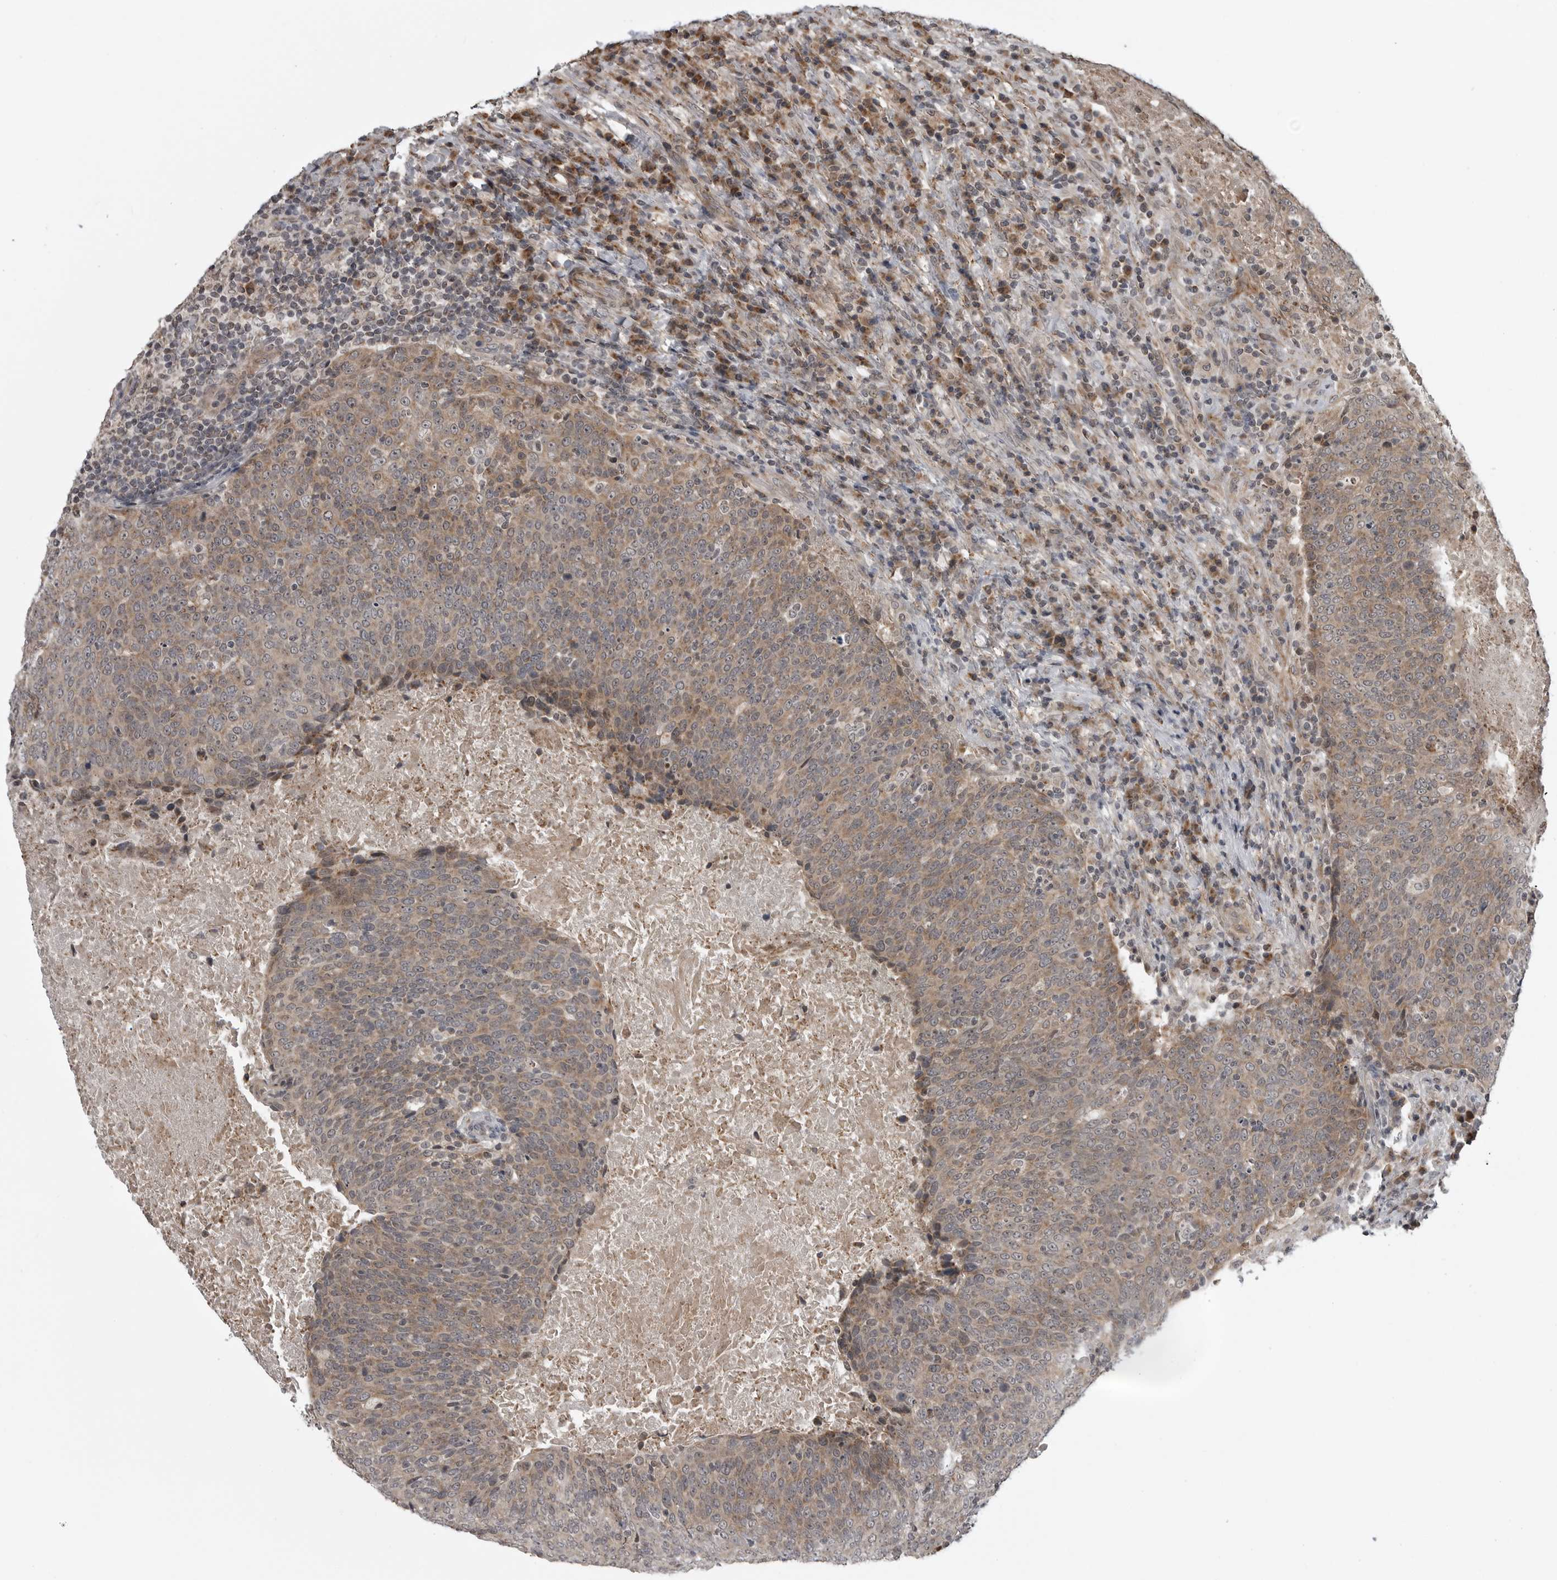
{"staining": {"intensity": "moderate", "quantity": ">75%", "location": "cytoplasmic/membranous"}, "tissue": "head and neck cancer", "cell_type": "Tumor cells", "image_type": "cancer", "snomed": [{"axis": "morphology", "description": "Squamous cell carcinoma, NOS"}, {"axis": "morphology", "description": "Squamous cell carcinoma, metastatic, NOS"}, {"axis": "topography", "description": "Lymph node"}, {"axis": "topography", "description": "Head-Neck"}], "caption": "Head and neck cancer stained with a brown dye demonstrates moderate cytoplasmic/membranous positive expression in about >75% of tumor cells.", "gene": "FAAP100", "patient": {"sex": "male", "age": 62}}